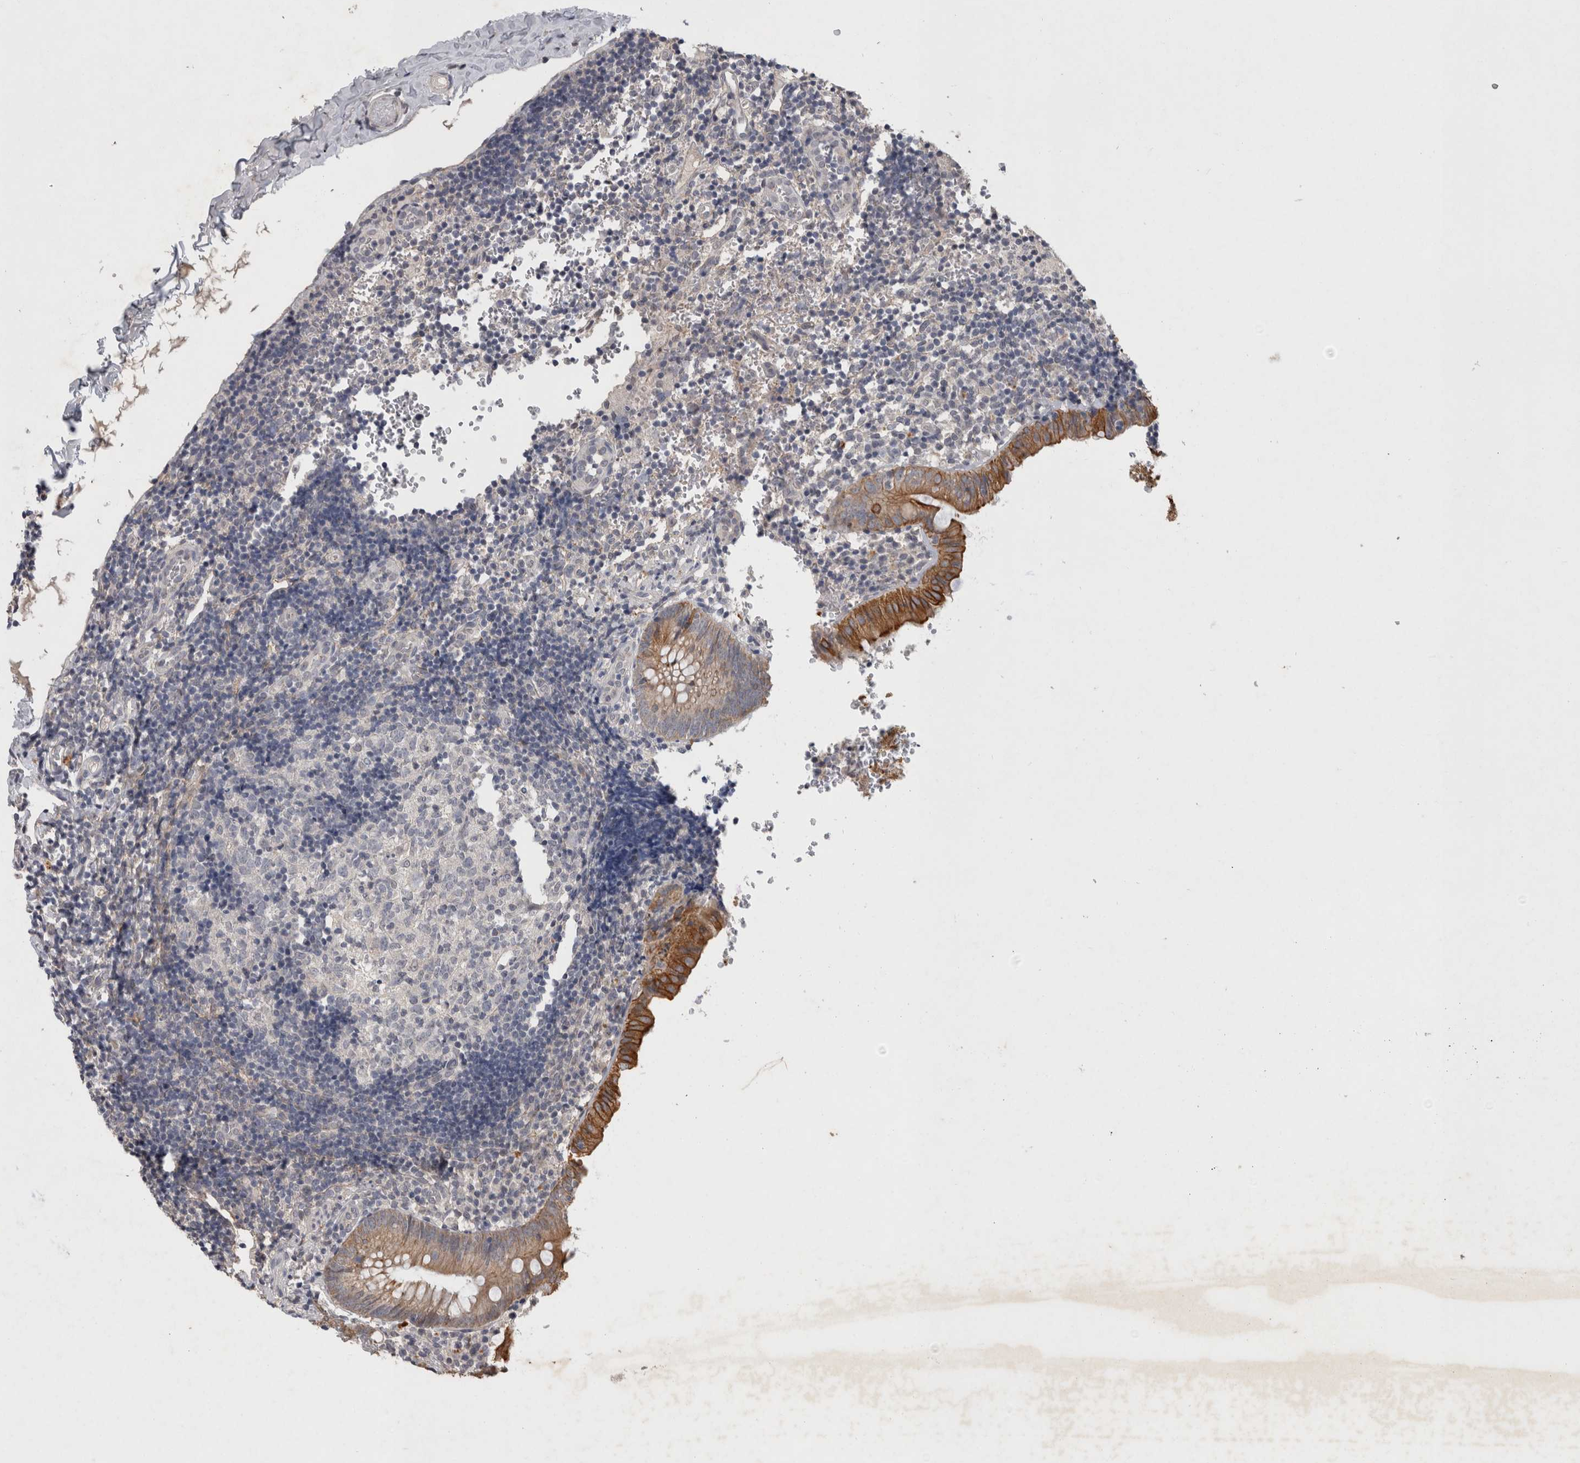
{"staining": {"intensity": "moderate", "quantity": ">75%", "location": "cytoplasmic/membranous"}, "tissue": "appendix", "cell_type": "Glandular cells", "image_type": "normal", "snomed": [{"axis": "morphology", "description": "Normal tissue, NOS"}, {"axis": "topography", "description": "Appendix"}], "caption": "This histopathology image reveals immunohistochemistry staining of normal appendix, with medium moderate cytoplasmic/membranous positivity in approximately >75% of glandular cells.", "gene": "RHPN1", "patient": {"sex": "male", "age": 8}}